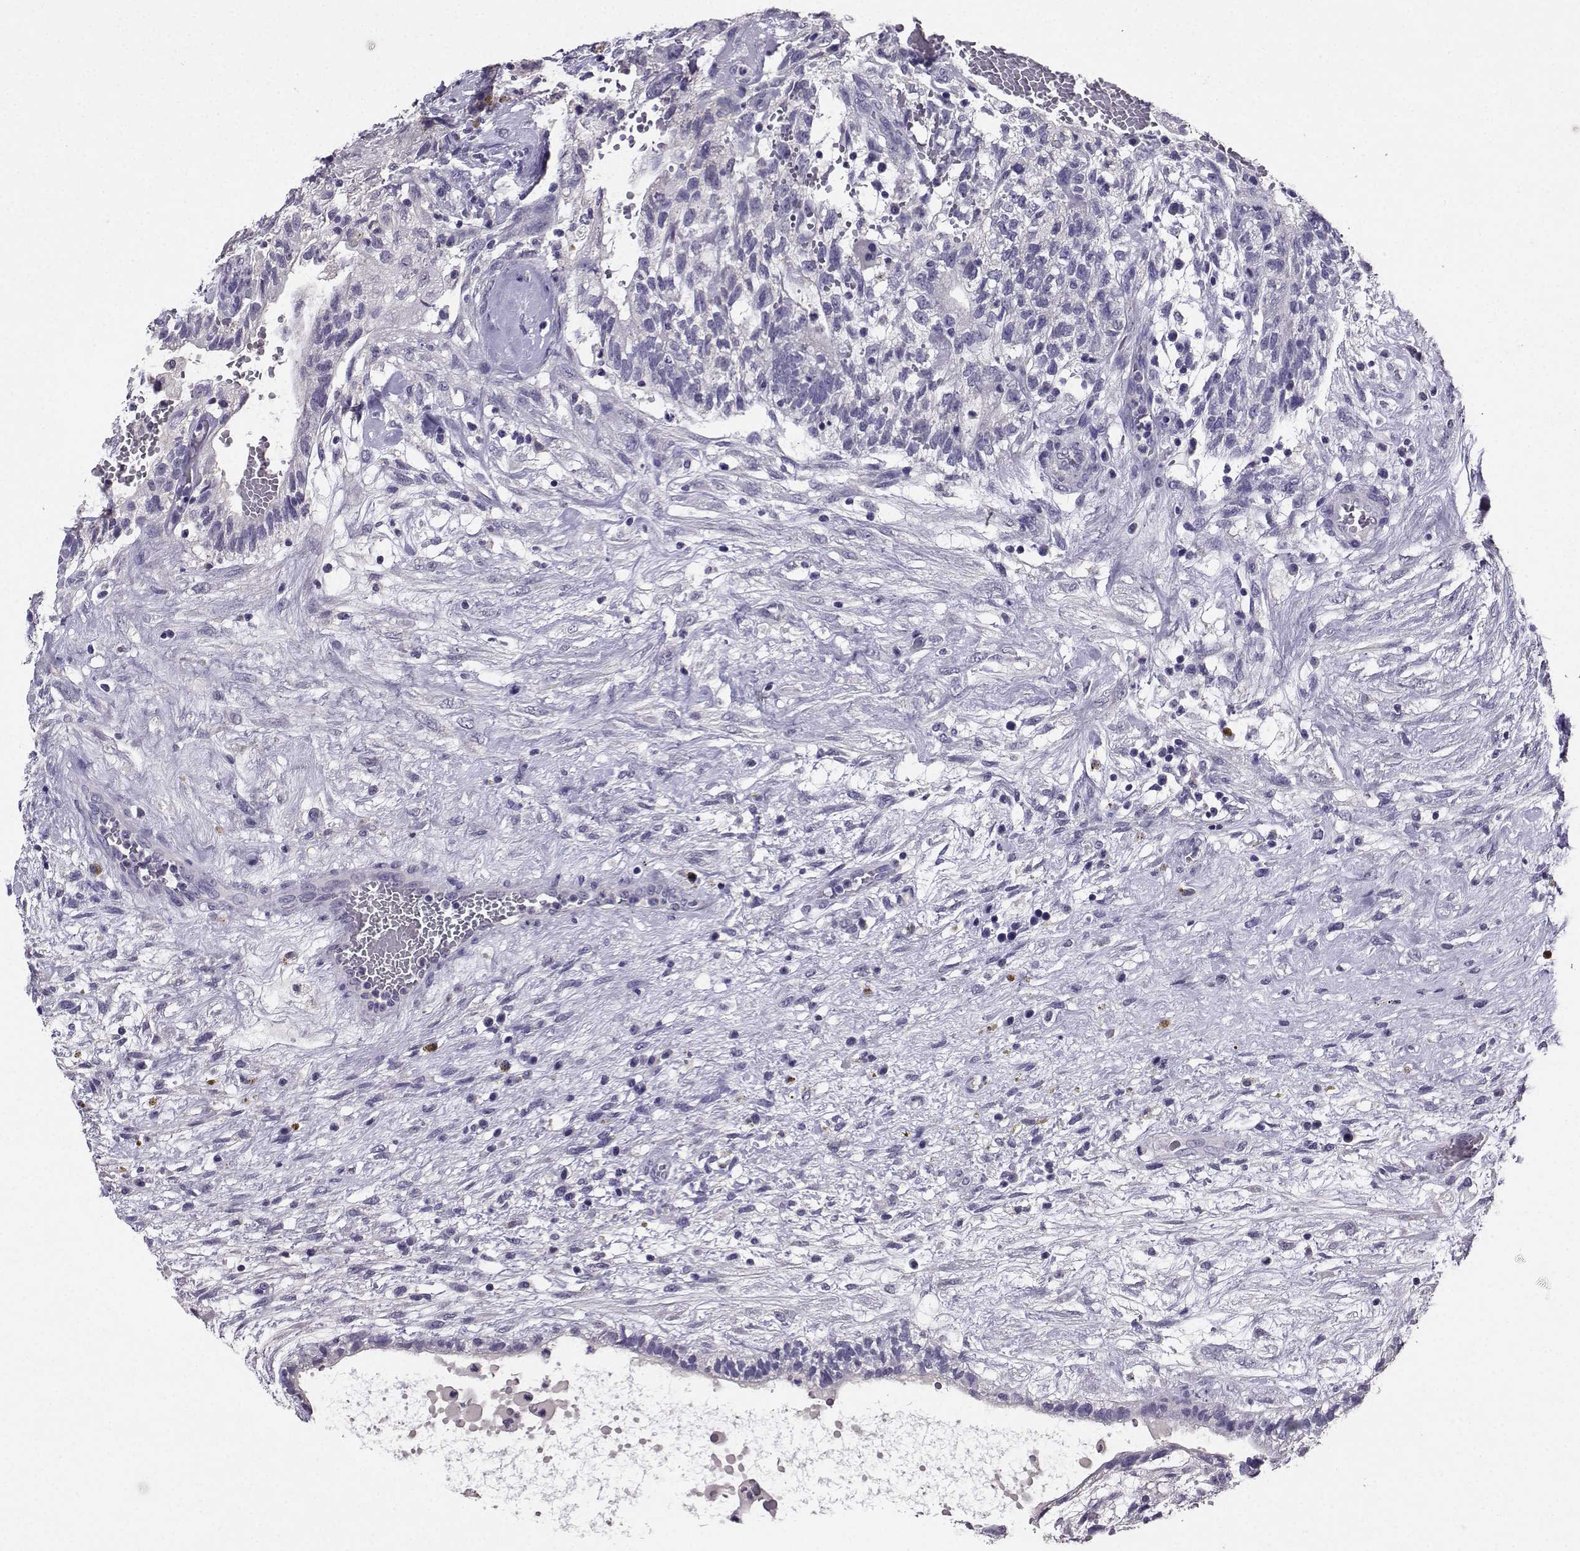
{"staining": {"intensity": "negative", "quantity": "none", "location": "none"}, "tissue": "testis cancer", "cell_type": "Tumor cells", "image_type": "cancer", "snomed": [{"axis": "morphology", "description": "Normal tissue, NOS"}, {"axis": "morphology", "description": "Carcinoma, Embryonal, NOS"}, {"axis": "topography", "description": "Testis"}, {"axis": "topography", "description": "Epididymis"}], "caption": "Tumor cells are negative for protein expression in human testis cancer (embryonal carcinoma).", "gene": "SPAG11B", "patient": {"sex": "male", "age": 32}}